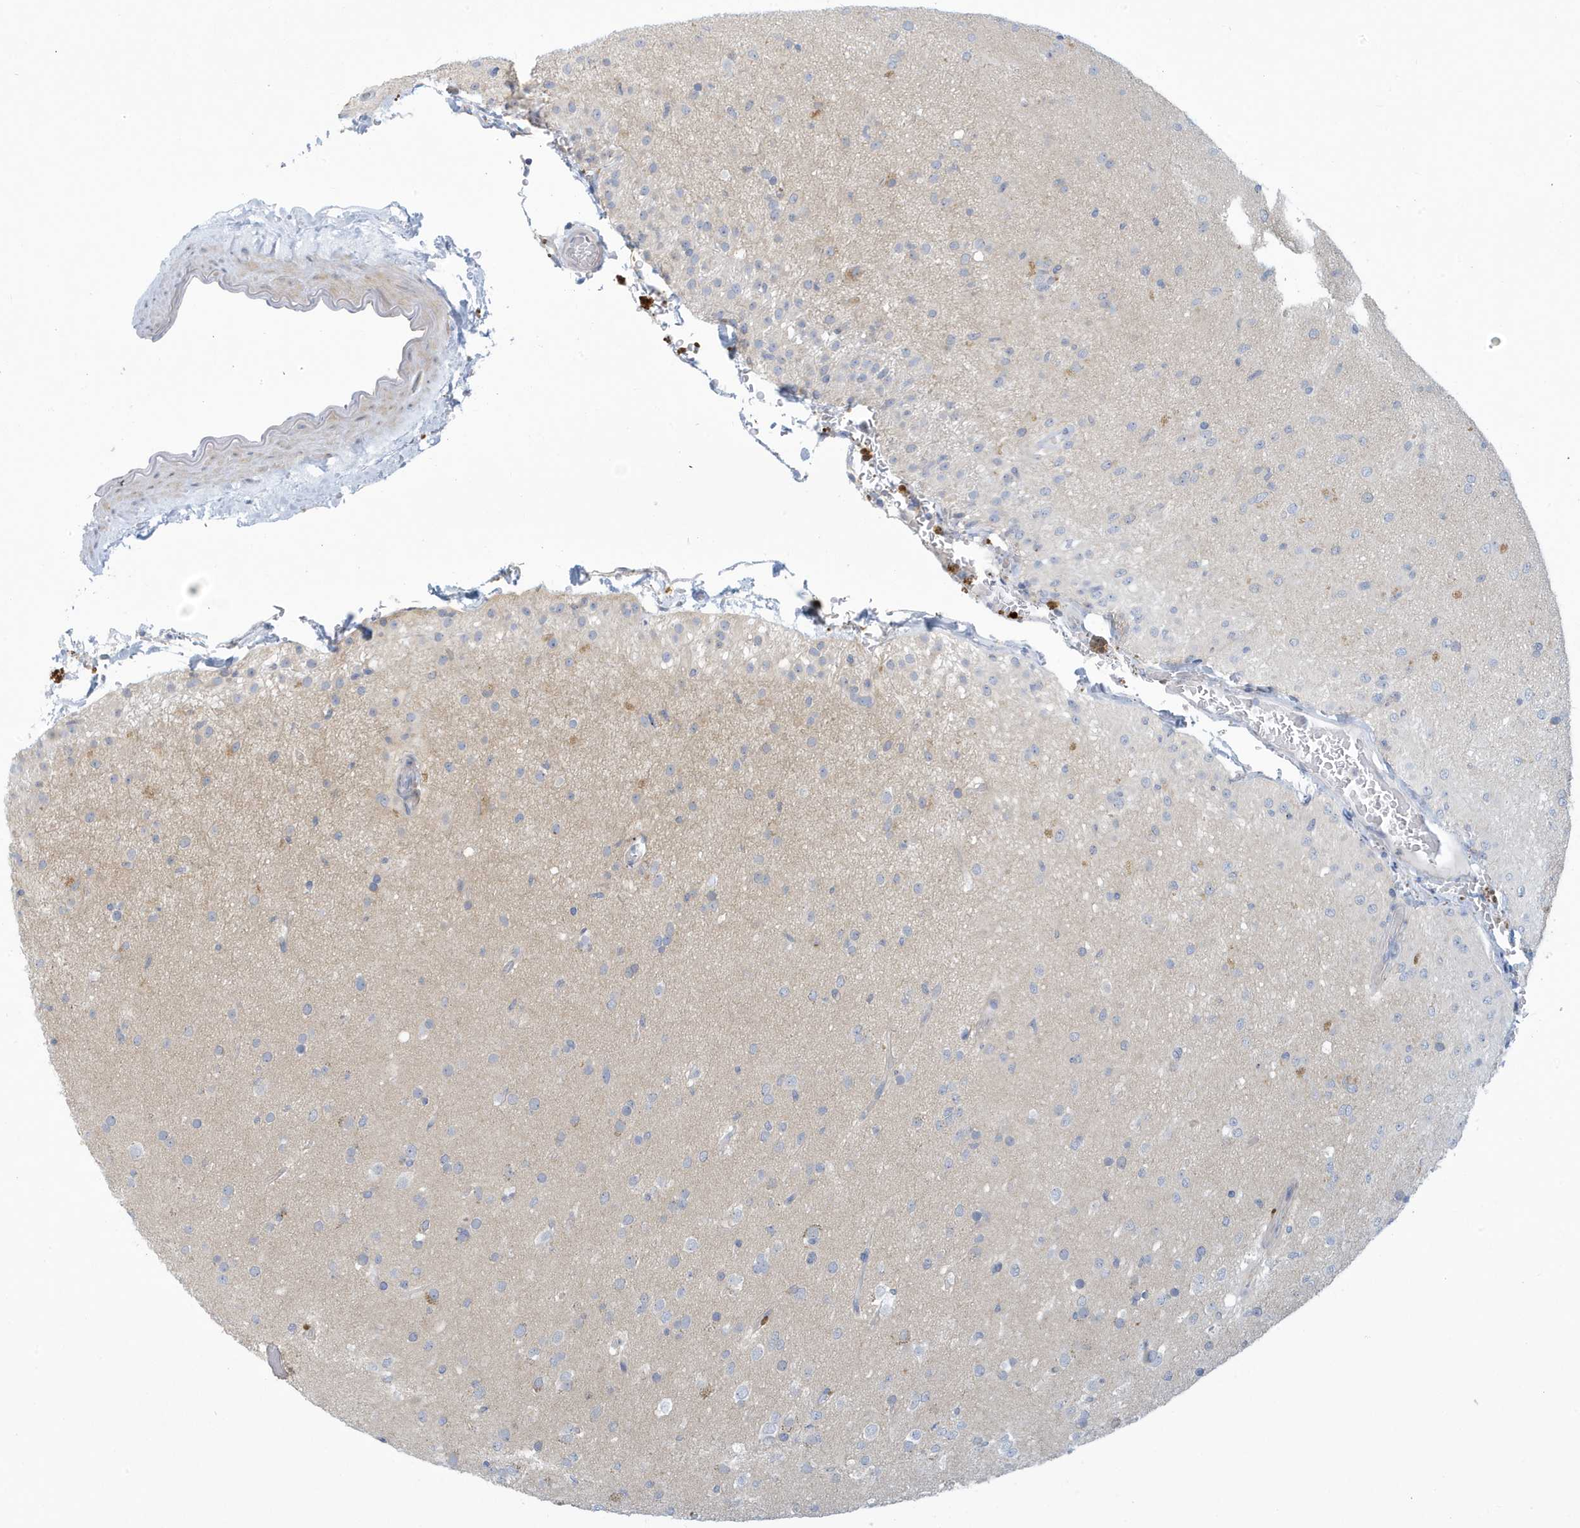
{"staining": {"intensity": "negative", "quantity": "none", "location": "none"}, "tissue": "glioma", "cell_type": "Tumor cells", "image_type": "cancer", "snomed": [{"axis": "morphology", "description": "Glioma, malignant, Low grade"}, {"axis": "topography", "description": "Brain"}], "caption": "Immunohistochemical staining of glioma displays no significant staining in tumor cells. (DAB (3,3'-diaminobenzidine) IHC, high magnification).", "gene": "VTA1", "patient": {"sex": "male", "age": 65}}